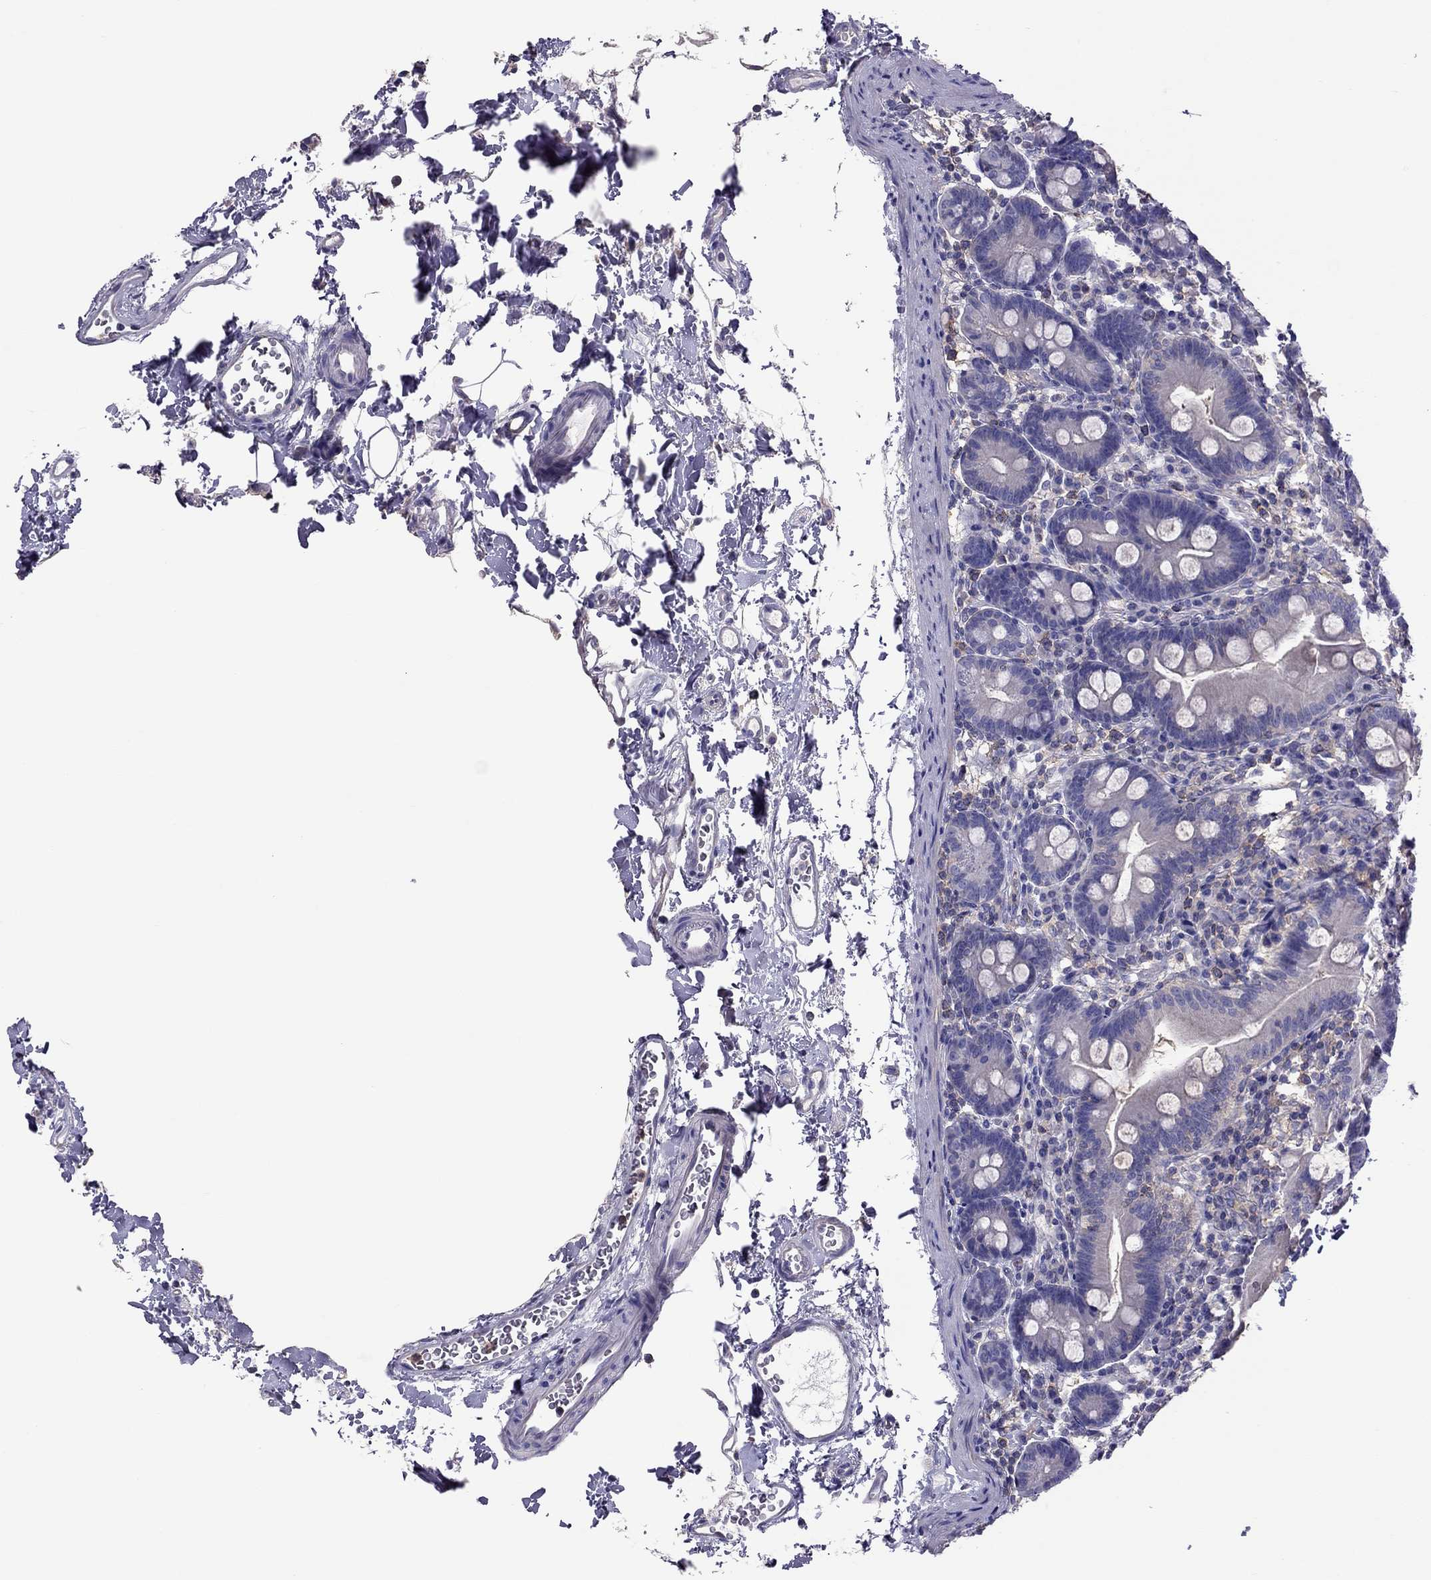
{"staining": {"intensity": "negative", "quantity": "none", "location": "none"}, "tissue": "small intestine", "cell_type": "Glandular cells", "image_type": "normal", "snomed": [{"axis": "morphology", "description": "Normal tissue, NOS"}, {"axis": "topography", "description": "Small intestine"}], "caption": "High magnification brightfield microscopy of benign small intestine stained with DAB (brown) and counterstained with hematoxylin (blue): glandular cells show no significant positivity. Brightfield microscopy of IHC stained with DAB (brown) and hematoxylin (blue), captured at high magnification.", "gene": "TEX22", "patient": {"sex": "female", "age": 44}}